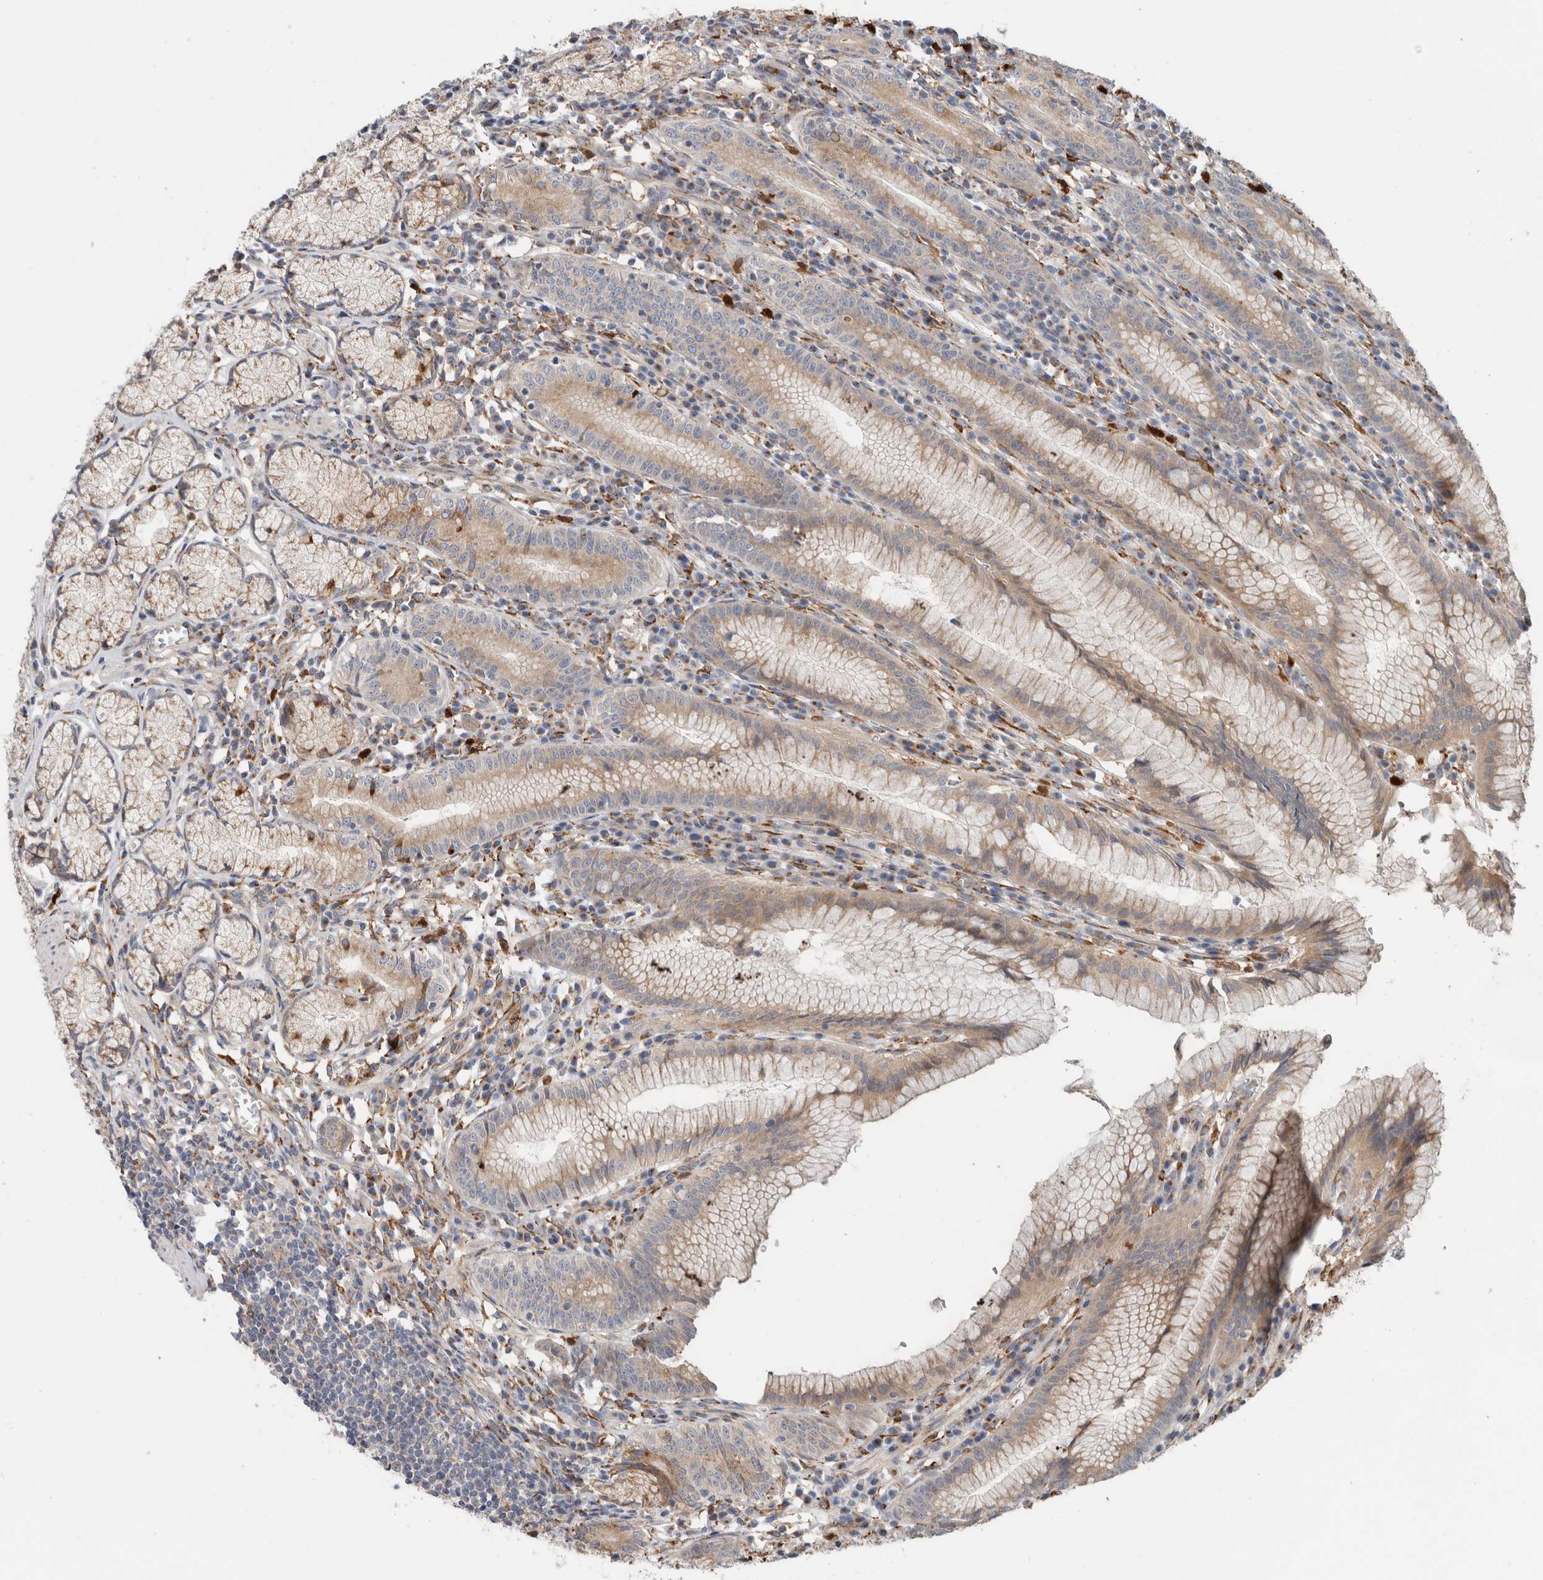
{"staining": {"intensity": "moderate", "quantity": "25%-75%", "location": "cytoplasmic/membranous"}, "tissue": "stomach", "cell_type": "Glandular cells", "image_type": "normal", "snomed": [{"axis": "morphology", "description": "Normal tissue, NOS"}, {"axis": "topography", "description": "Stomach"}], "caption": "Protein analysis of unremarkable stomach displays moderate cytoplasmic/membranous staining in about 25%-75% of glandular cells. (Stains: DAB in brown, nuclei in blue, Microscopy: brightfield microscopy at high magnification).", "gene": "P4HA1", "patient": {"sex": "male", "age": 55}}